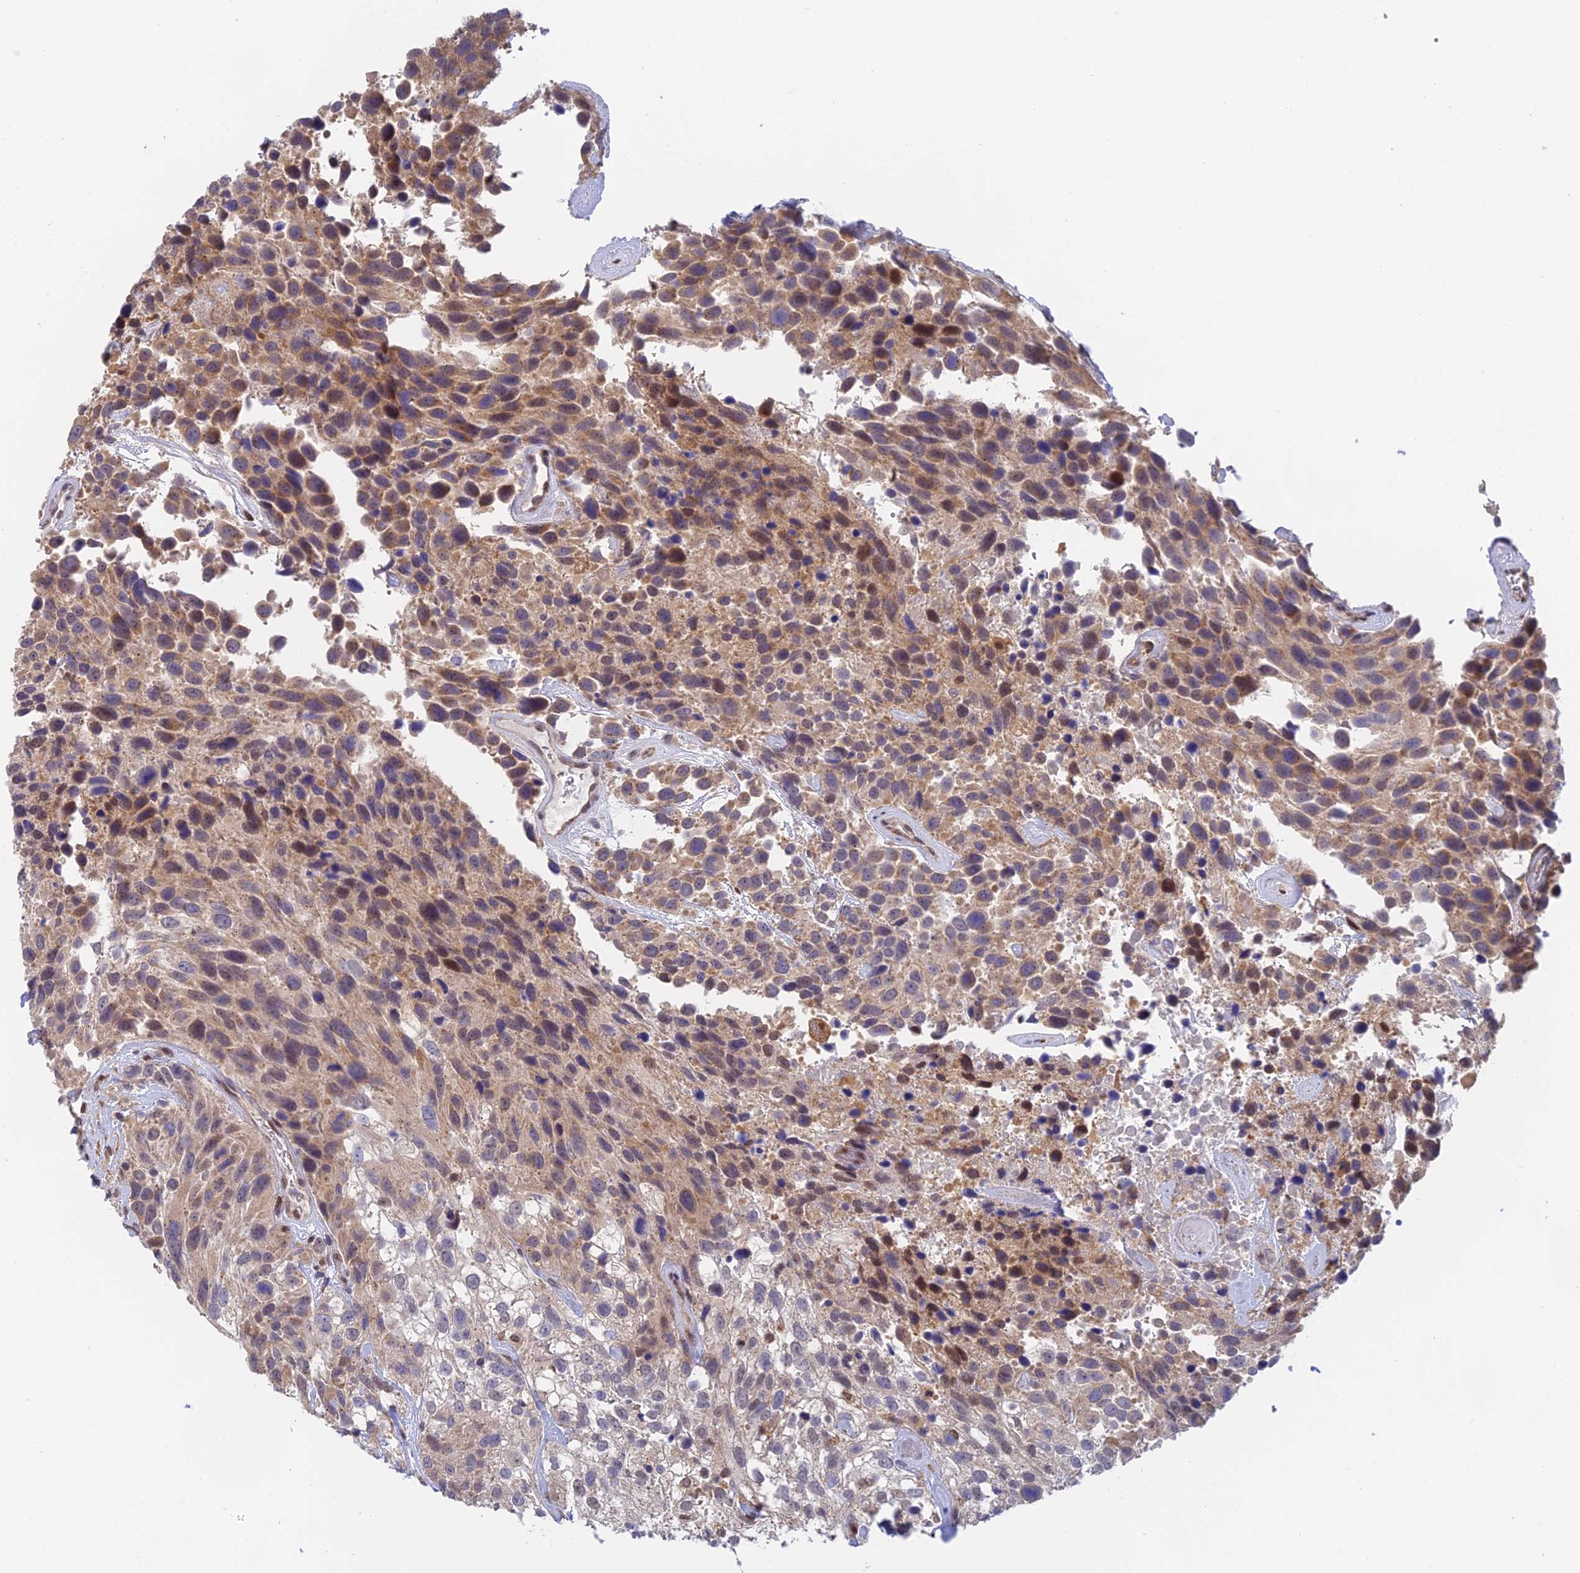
{"staining": {"intensity": "weak", "quantity": "25%-75%", "location": "cytoplasmic/membranous,nuclear"}, "tissue": "urothelial cancer", "cell_type": "Tumor cells", "image_type": "cancer", "snomed": [{"axis": "morphology", "description": "Urothelial carcinoma, High grade"}, {"axis": "topography", "description": "Urinary bladder"}], "caption": "Immunohistochemistry (IHC) image of neoplastic tissue: human urothelial carcinoma (high-grade) stained using immunohistochemistry displays low levels of weak protein expression localized specifically in the cytoplasmic/membranous and nuclear of tumor cells, appearing as a cytoplasmic/membranous and nuclear brown color.", "gene": "MRPL17", "patient": {"sex": "female", "age": 70}}